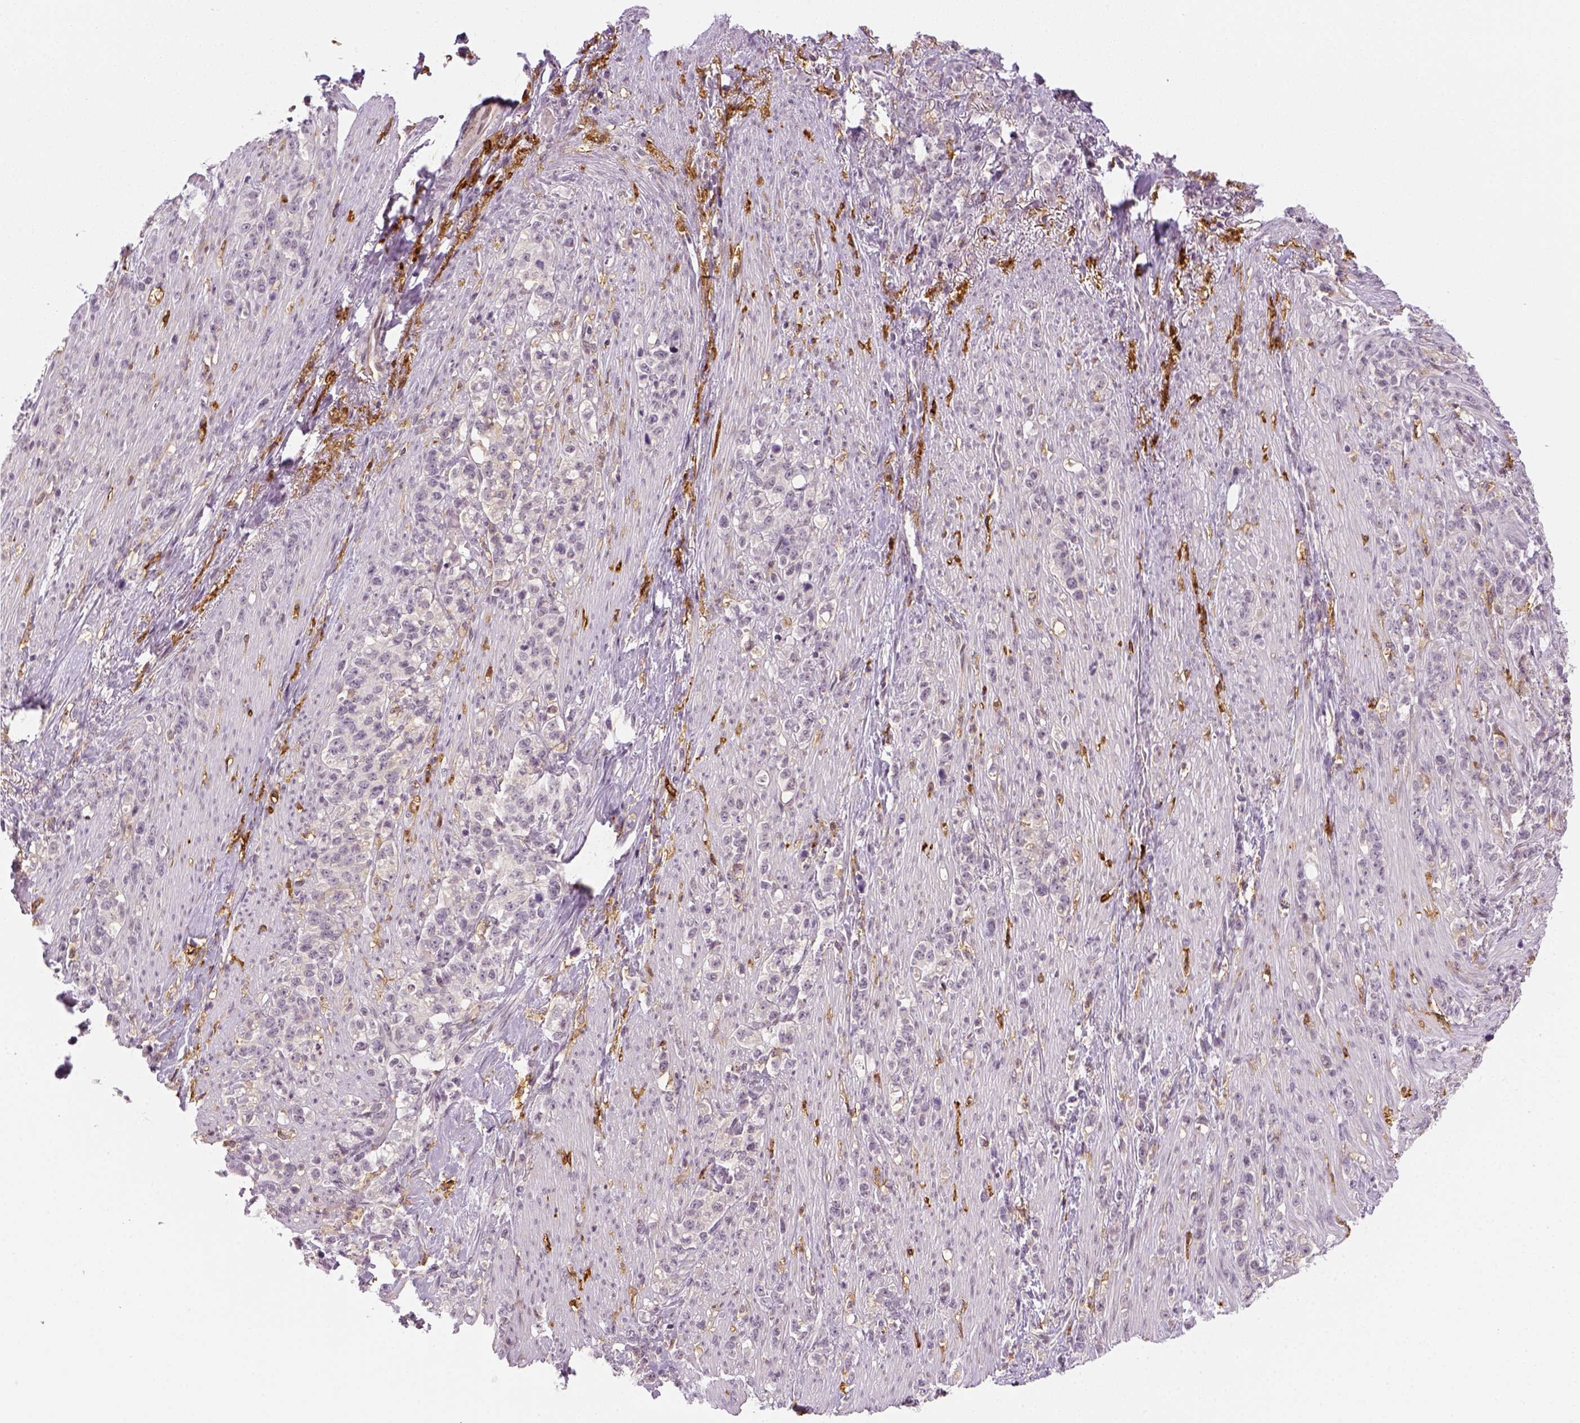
{"staining": {"intensity": "negative", "quantity": "none", "location": "none"}, "tissue": "stomach cancer", "cell_type": "Tumor cells", "image_type": "cancer", "snomed": [{"axis": "morphology", "description": "Adenocarcinoma, NOS"}, {"axis": "topography", "description": "Stomach, lower"}], "caption": "Micrograph shows no protein expression in tumor cells of stomach cancer tissue.", "gene": "CD14", "patient": {"sex": "male", "age": 88}}